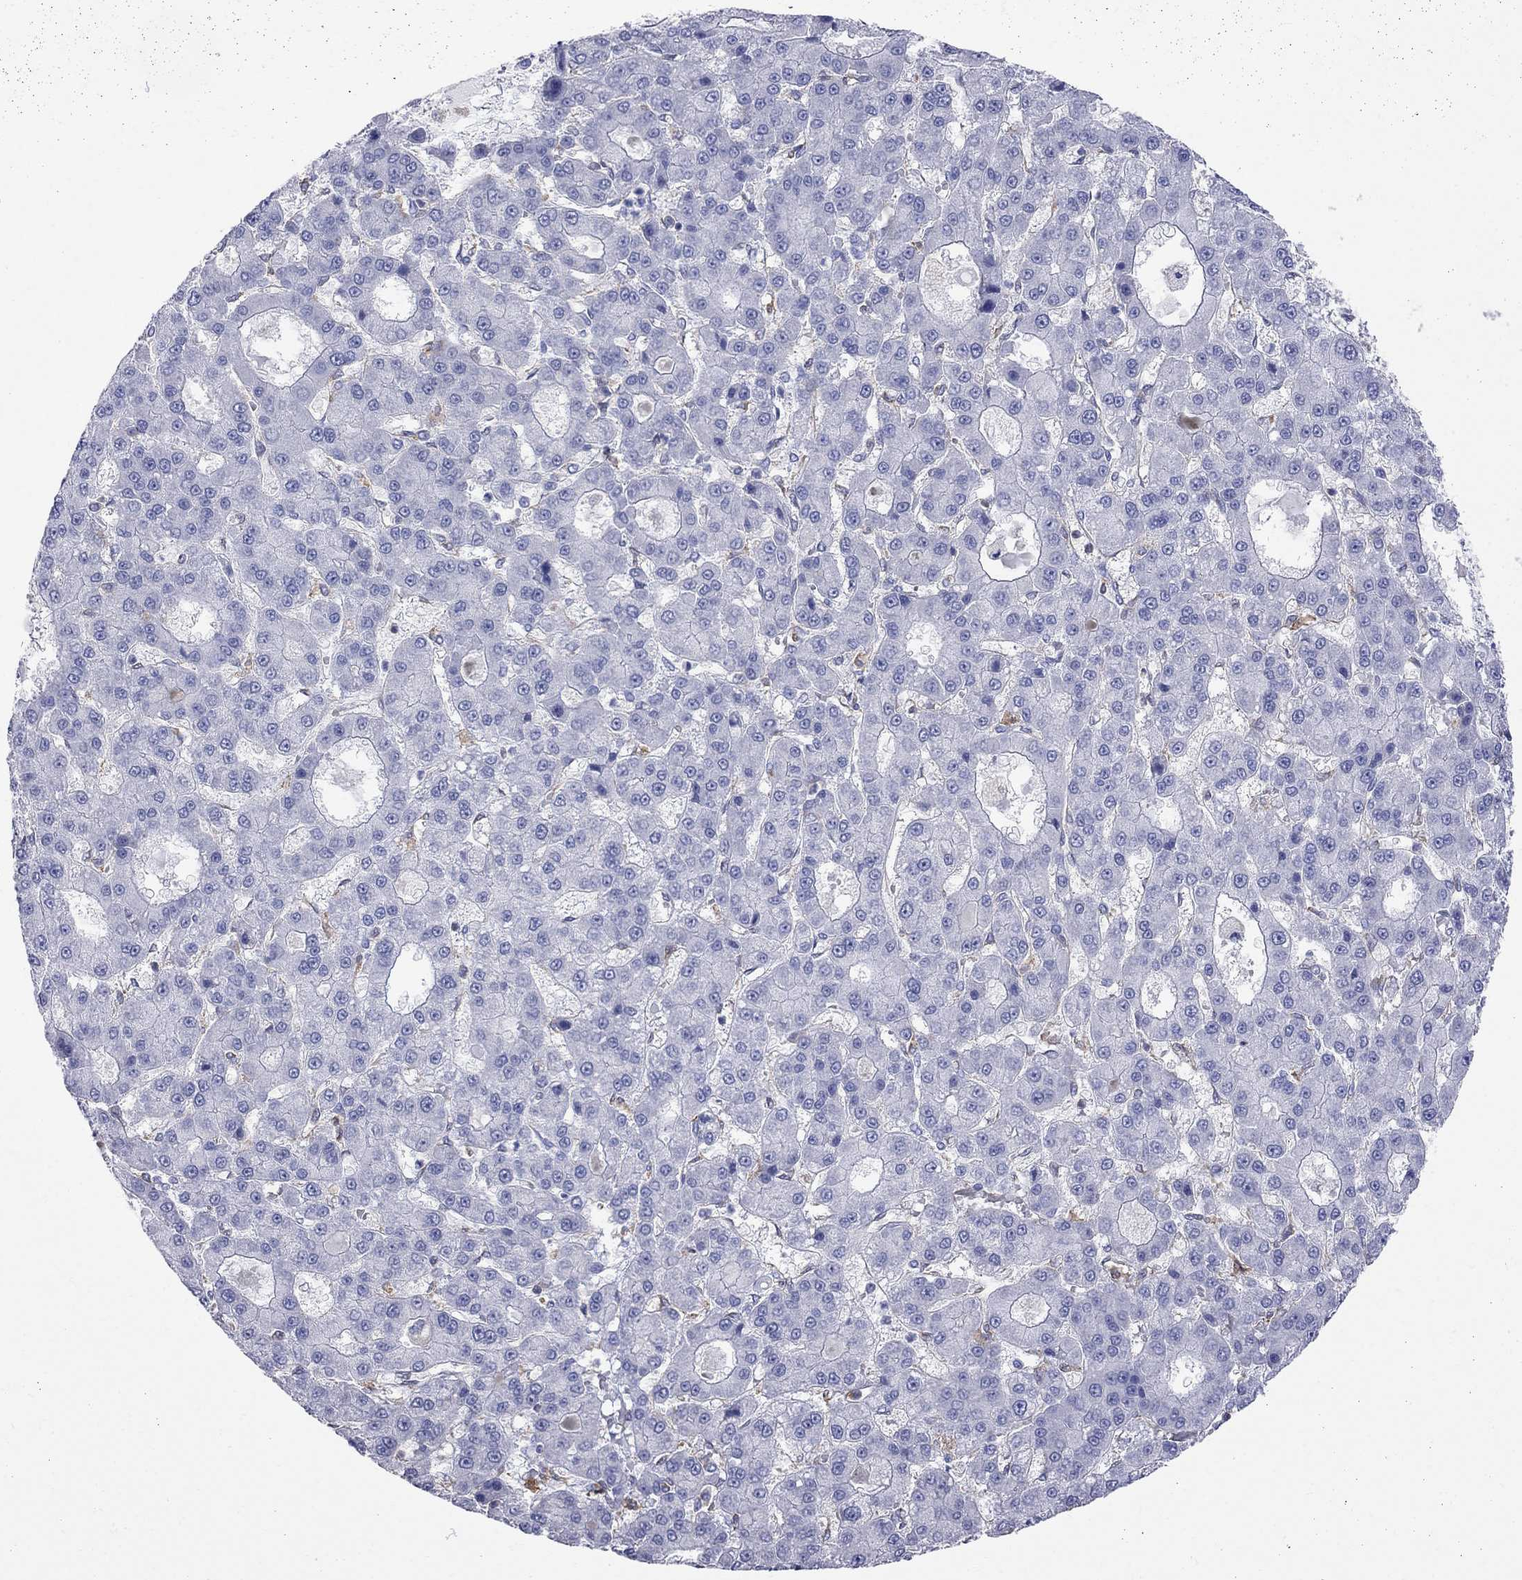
{"staining": {"intensity": "negative", "quantity": "none", "location": "none"}, "tissue": "liver cancer", "cell_type": "Tumor cells", "image_type": "cancer", "snomed": [{"axis": "morphology", "description": "Carcinoma, Hepatocellular, NOS"}, {"axis": "topography", "description": "Liver"}], "caption": "There is no significant staining in tumor cells of liver hepatocellular carcinoma.", "gene": "ABI3", "patient": {"sex": "male", "age": 70}}